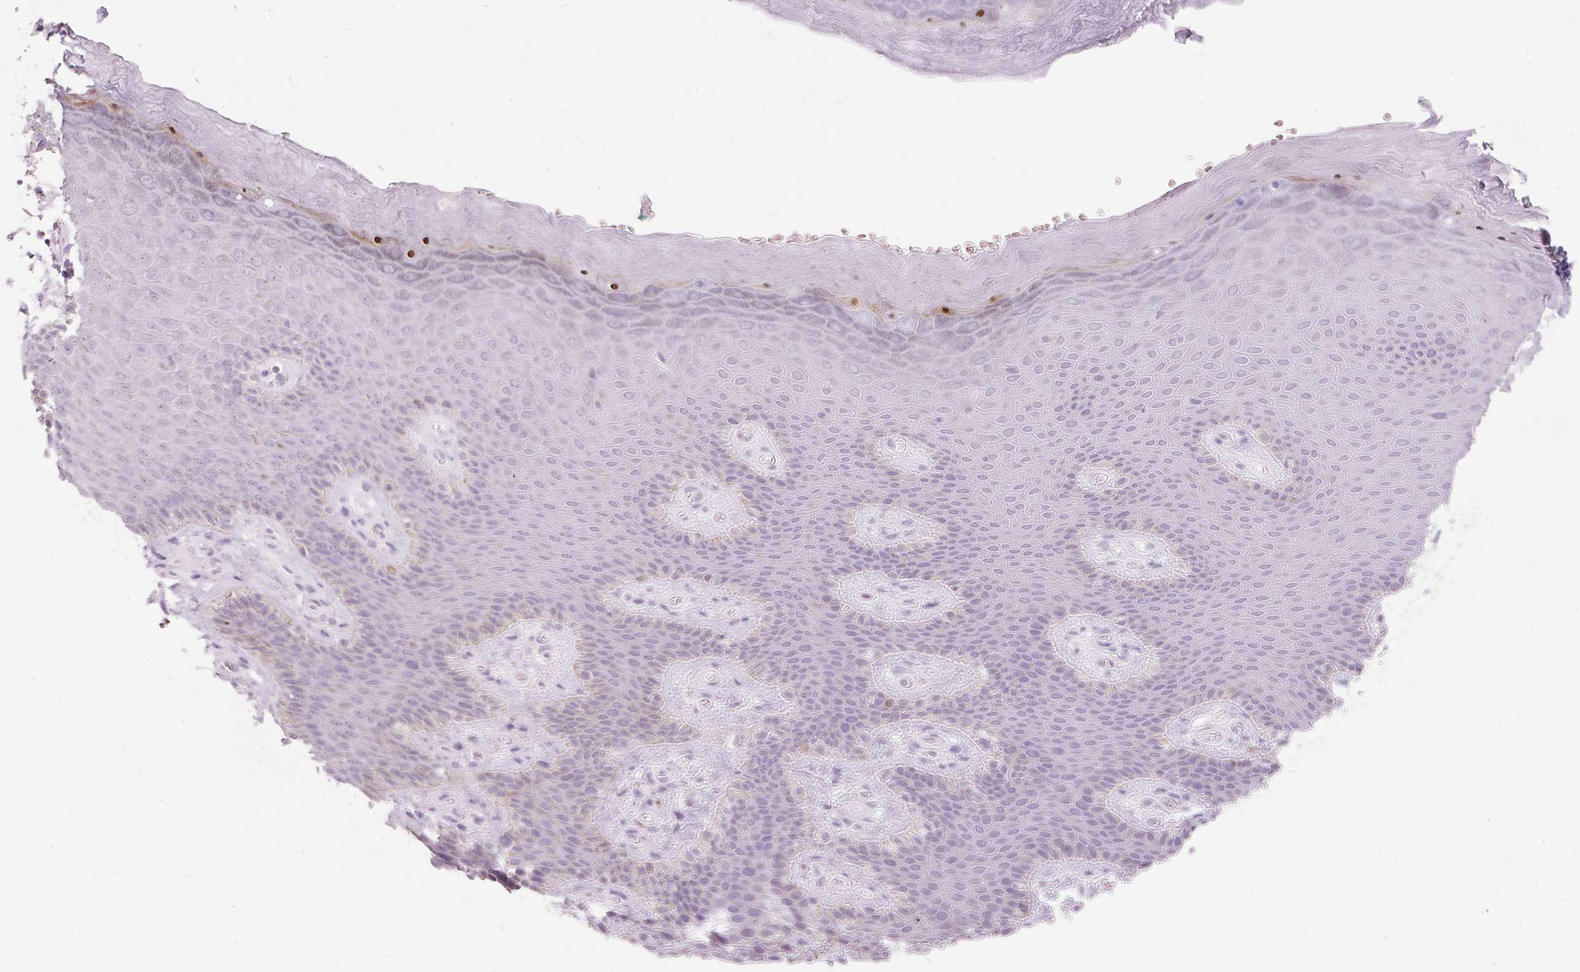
{"staining": {"intensity": "weak", "quantity": "<25%", "location": "cytoplasmic/membranous"}, "tissue": "skin", "cell_type": "Epidermal cells", "image_type": "normal", "snomed": [{"axis": "morphology", "description": "Normal tissue, NOS"}, {"axis": "topography", "description": "Anal"}, {"axis": "topography", "description": "Peripheral nerve tissue"}], "caption": "An immunohistochemistry (IHC) micrograph of unremarkable skin is shown. There is no staining in epidermal cells of skin. (DAB immunohistochemistry with hematoxylin counter stain).", "gene": "ENSG00000206549", "patient": {"sex": "male", "age": 53}}